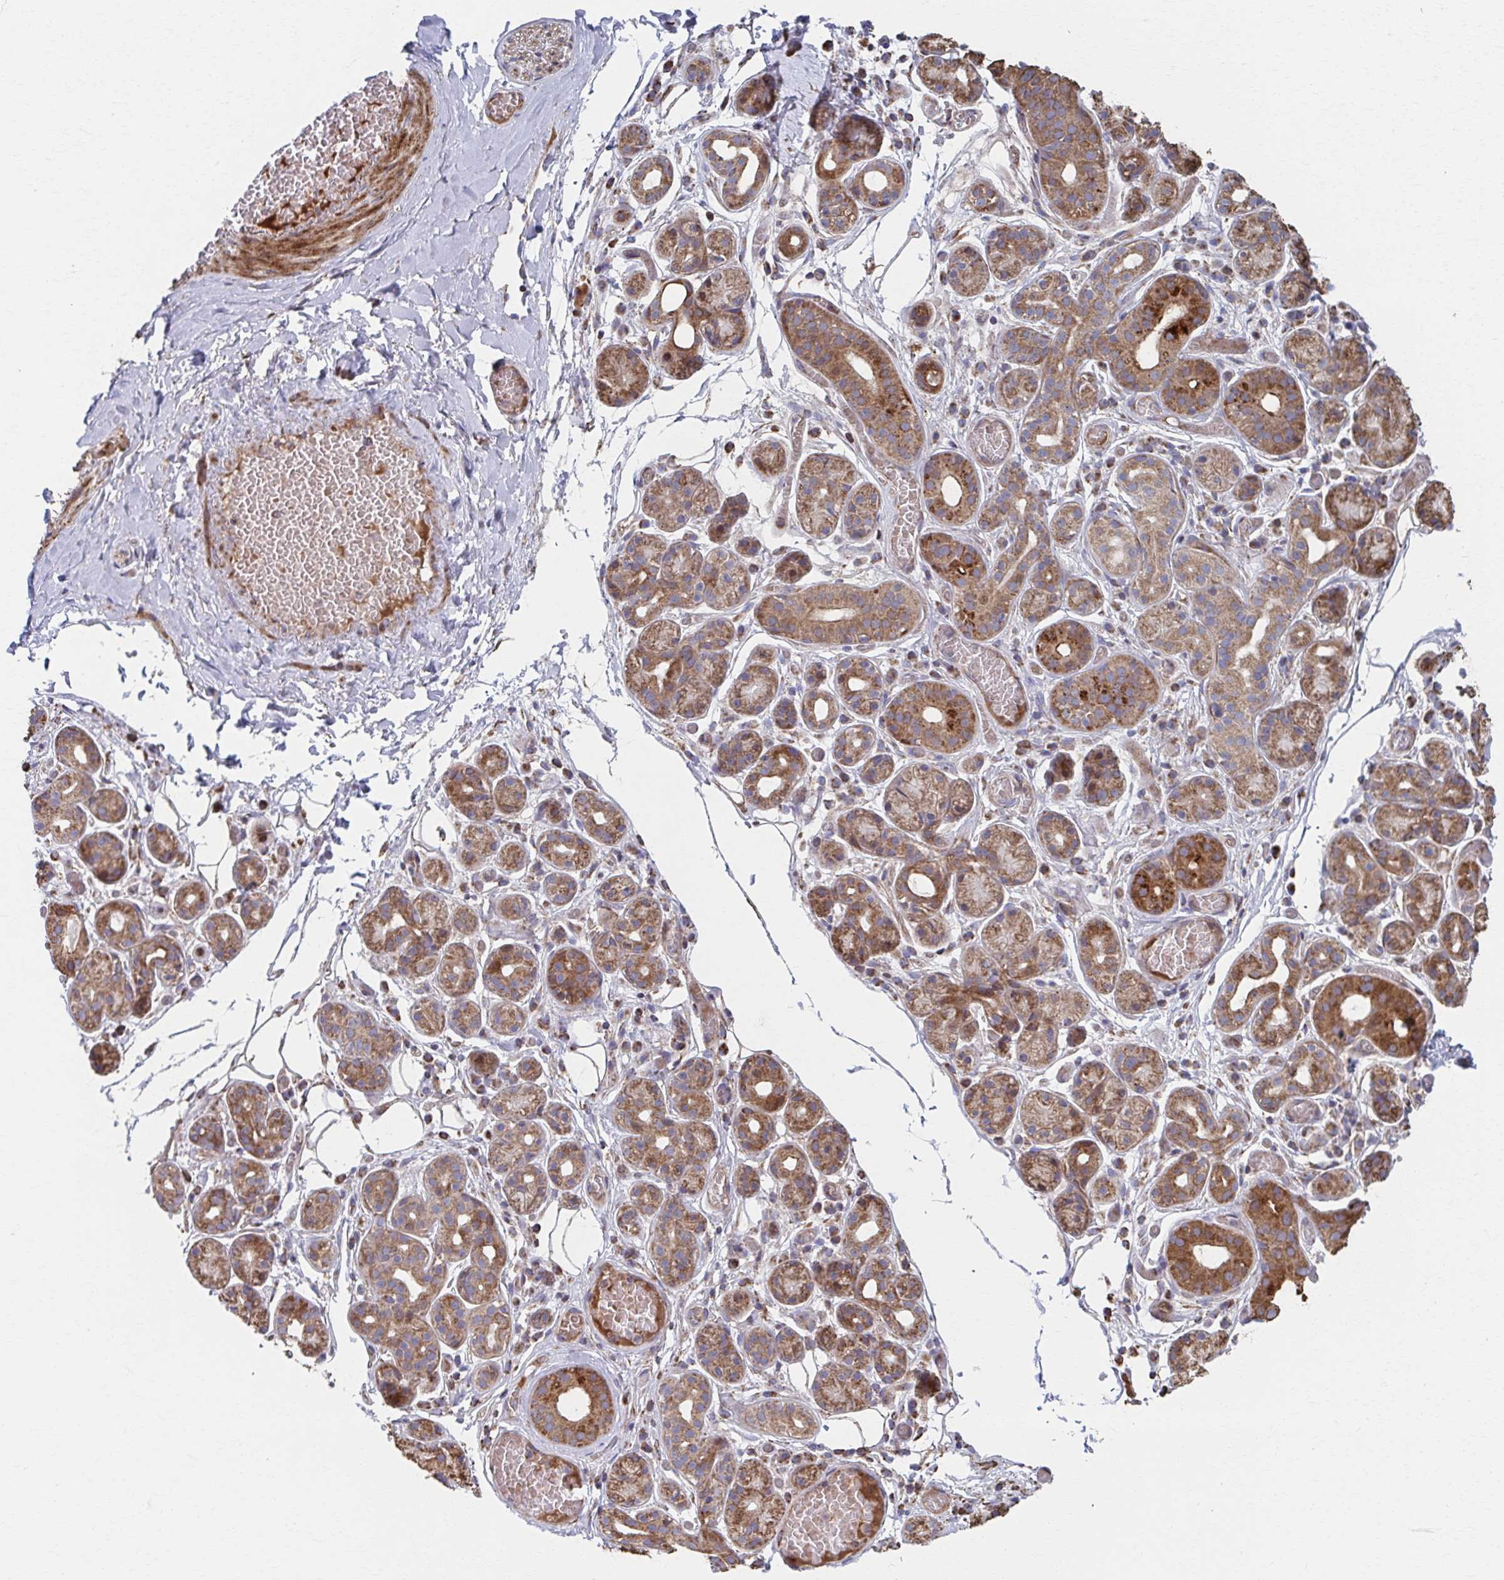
{"staining": {"intensity": "strong", "quantity": "25%-75%", "location": "cytoplasmic/membranous"}, "tissue": "salivary gland", "cell_type": "Glandular cells", "image_type": "normal", "snomed": [{"axis": "morphology", "description": "Normal tissue, NOS"}, {"axis": "topography", "description": "Salivary gland"}, {"axis": "topography", "description": "Peripheral nerve tissue"}], "caption": "Glandular cells demonstrate strong cytoplasmic/membranous positivity in about 25%-75% of cells in unremarkable salivary gland.", "gene": "SAT1", "patient": {"sex": "male", "age": 71}}